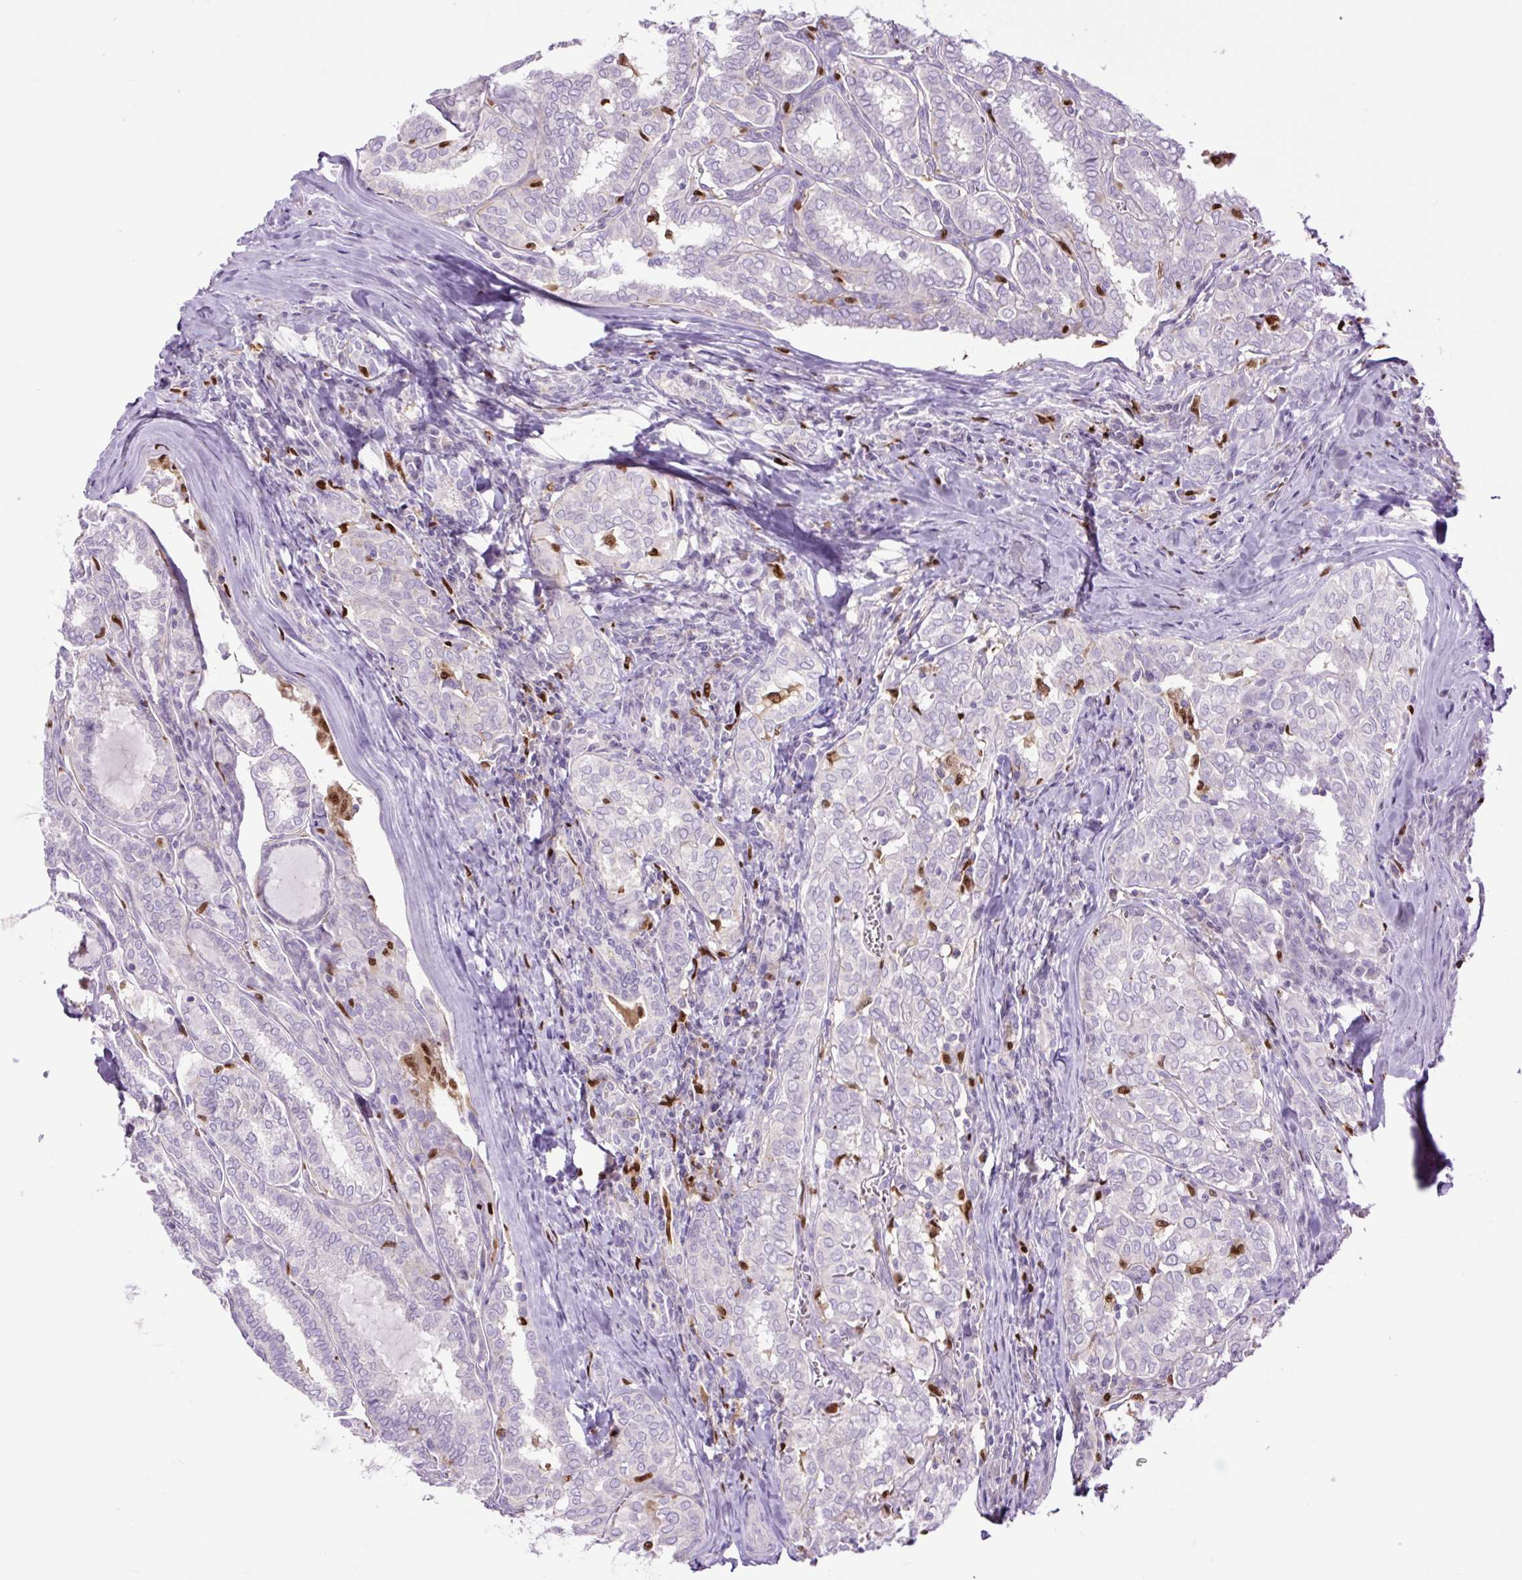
{"staining": {"intensity": "negative", "quantity": "none", "location": "none"}, "tissue": "thyroid cancer", "cell_type": "Tumor cells", "image_type": "cancer", "snomed": [{"axis": "morphology", "description": "Papillary adenocarcinoma, NOS"}, {"axis": "topography", "description": "Thyroid gland"}], "caption": "IHC of thyroid papillary adenocarcinoma displays no positivity in tumor cells. (Stains: DAB IHC with hematoxylin counter stain, Microscopy: brightfield microscopy at high magnification).", "gene": "SPI1", "patient": {"sex": "female", "age": 30}}